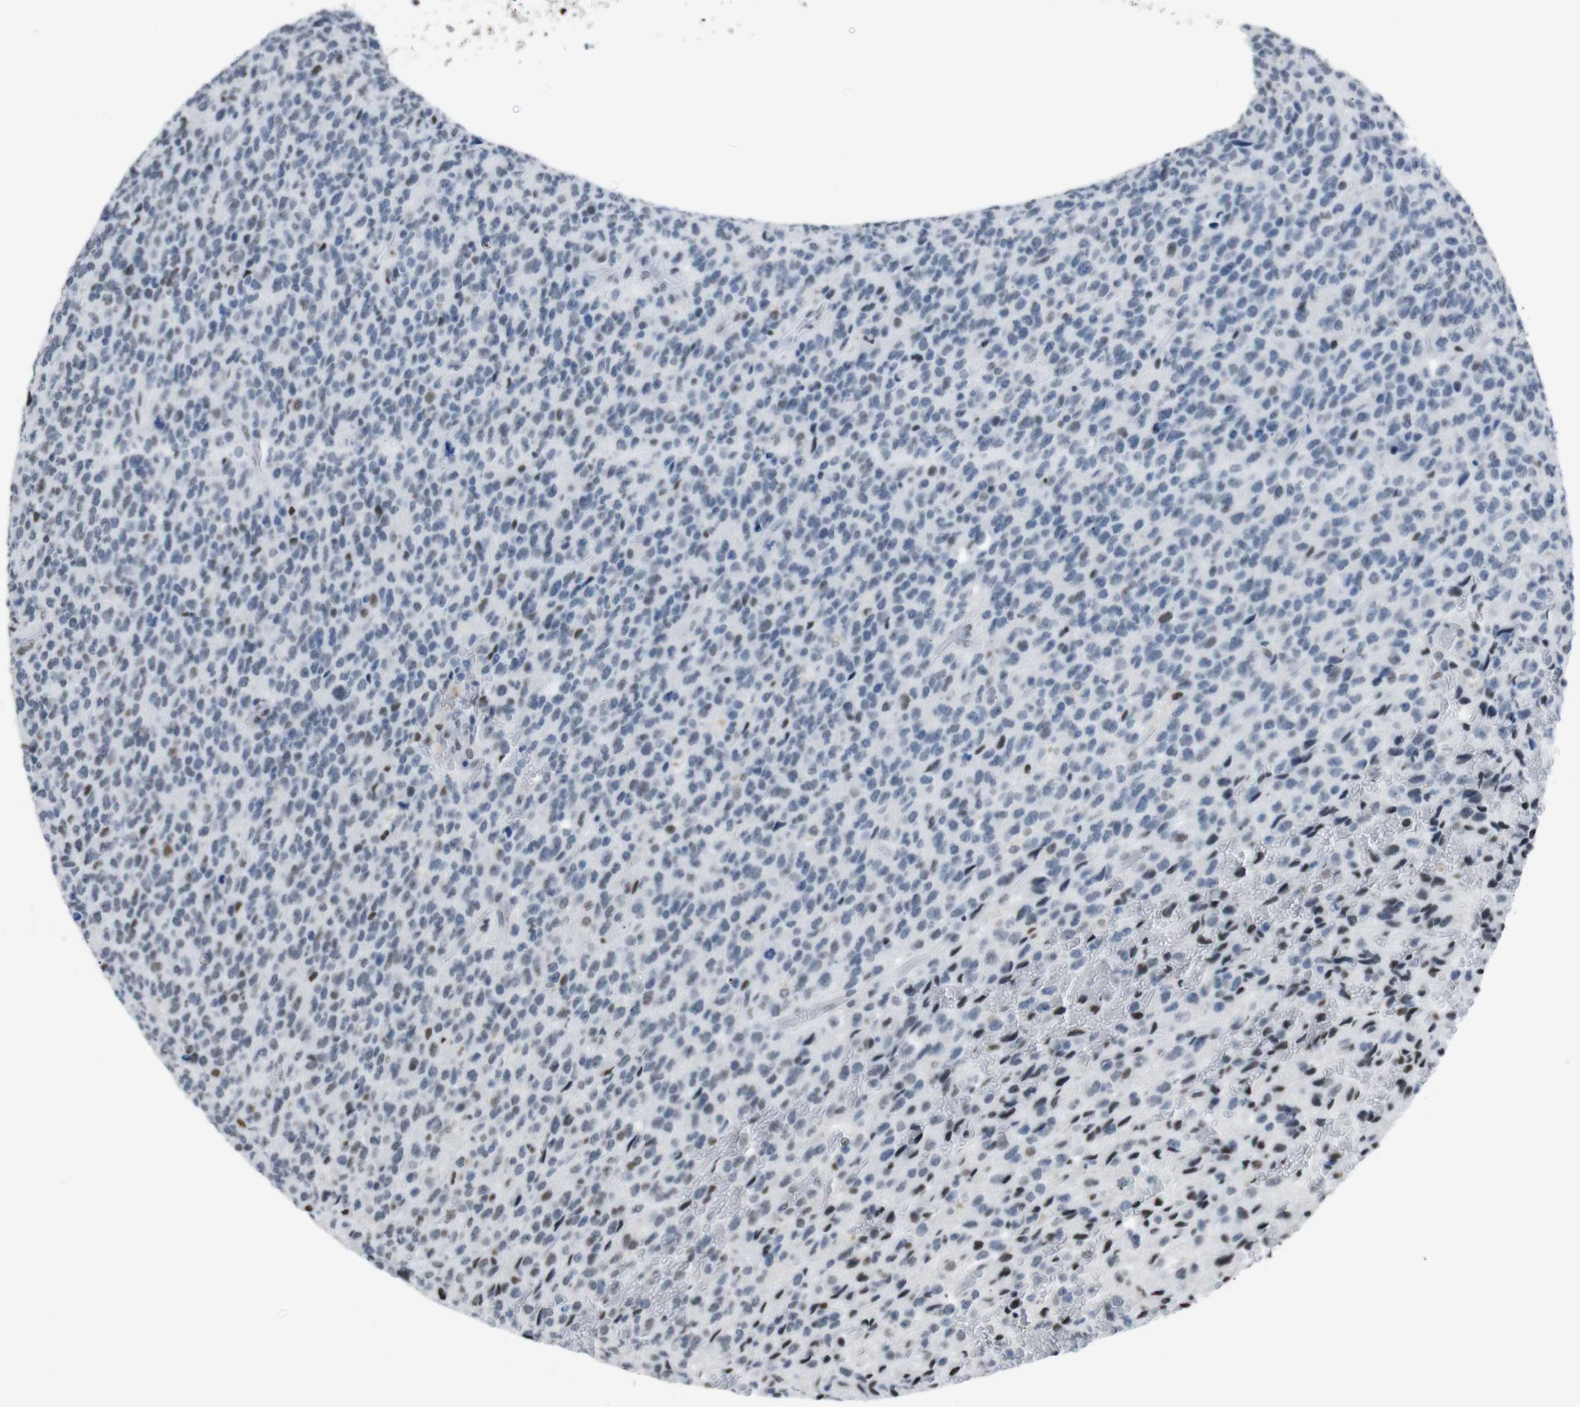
{"staining": {"intensity": "weak", "quantity": "25%-75%", "location": "nuclear"}, "tissue": "glioma", "cell_type": "Tumor cells", "image_type": "cancer", "snomed": [{"axis": "morphology", "description": "Glioma, malignant, High grade"}, {"axis": "topography", "description": "pancreas cauda"}], "caption": "High-power microscopy captured an IHC photomicrograph of glioma, revealing weak nuclear expression in approximately 25%-75% of tumor cells.", "gene": "PIP4P2", "patient": {"sex": "male", "age": 60}}